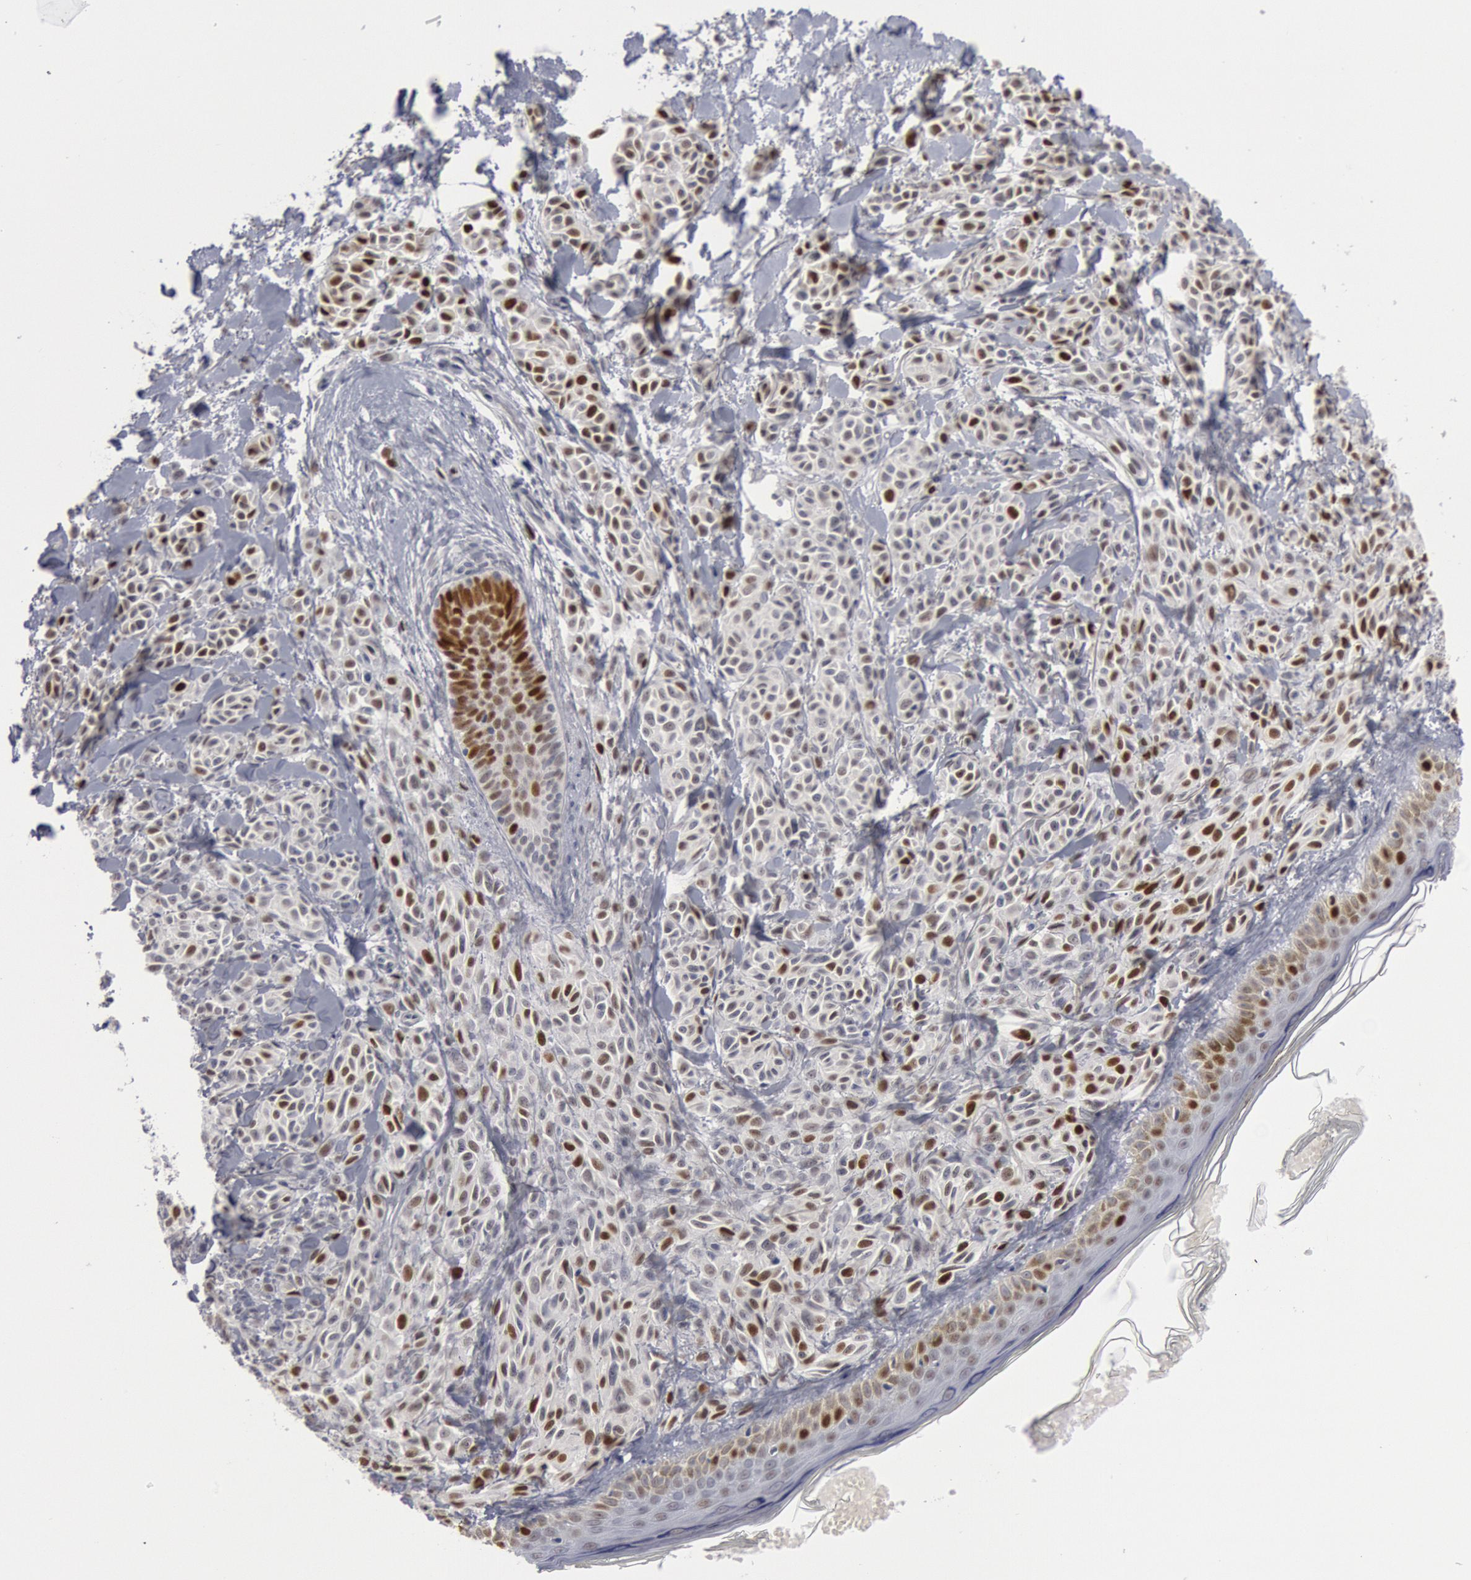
{"staining": {"intensity": "weak", "quantity": "25%-75%", "location": "nuclear"}, "tissue": "melanoma", "cell_type": "Tumor cells", "image_type": "cancer", "snomed": [{"axis": "morphology", "description": "Malignant melanoma, NOS"}, {"axis": "topography", "description": "Skin"}], "caption": "Malignant melanoma tissue displays weak nuclear expression in approximately 25%-75% of tumor cells", "gene": "WDHD1", "patient": {"sex": "female", "age": 73}}